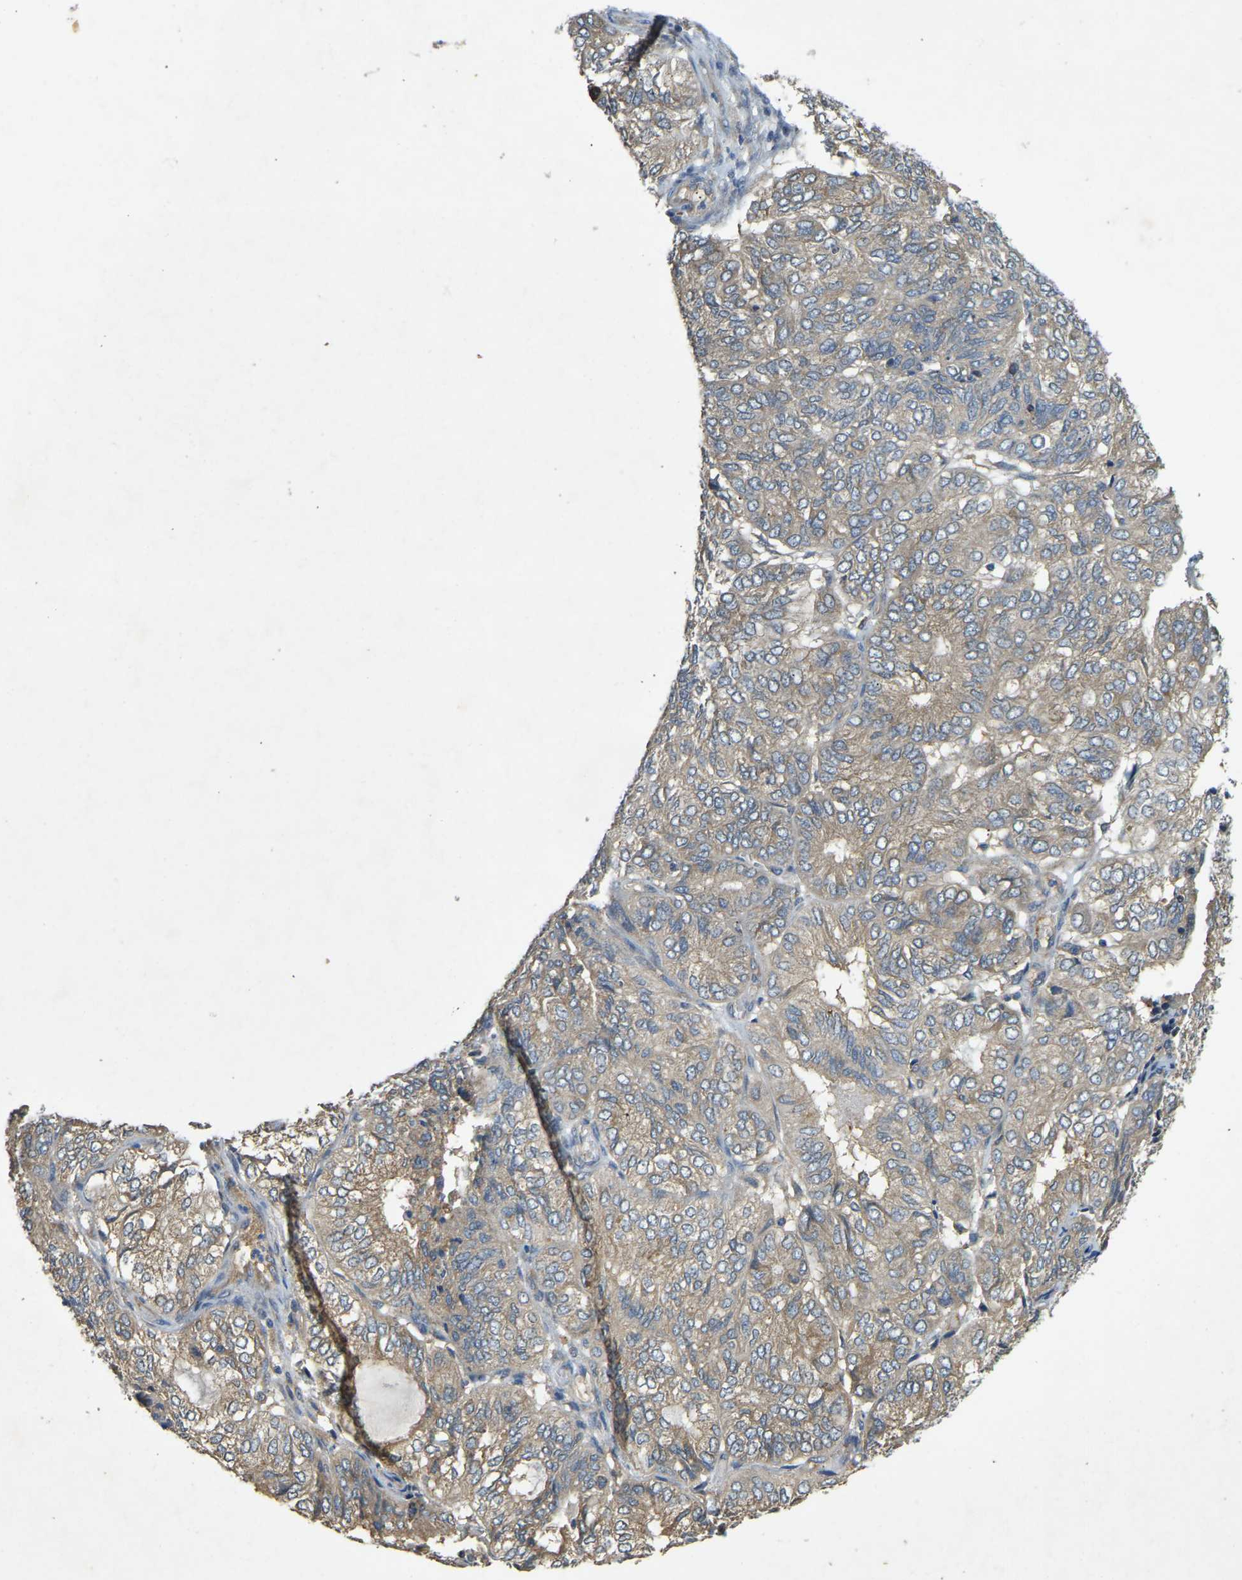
{"staining": {"intensity": "weak", "quantity": ">75%", "location": "cytoplasmic/membranous"}, "tissue": "endometrial cancer", "cell_type": "Tumor cells", "image_type": "cancer", "snomed": [{"axis": "morphology", "description": "Adenocarcinoma, NOS"}, {"axis": "topography", "description": "Uterus"}], "caption": "Weak cytoplasmic/membranous expression for a protein is identified in approximately >75% of tumor cells of endometrial cancer (adenocarcinoma) using immunohistochemistry (IHC).", "gene": "CFLAR", "patient": {"sex": "female", "age": 60}}